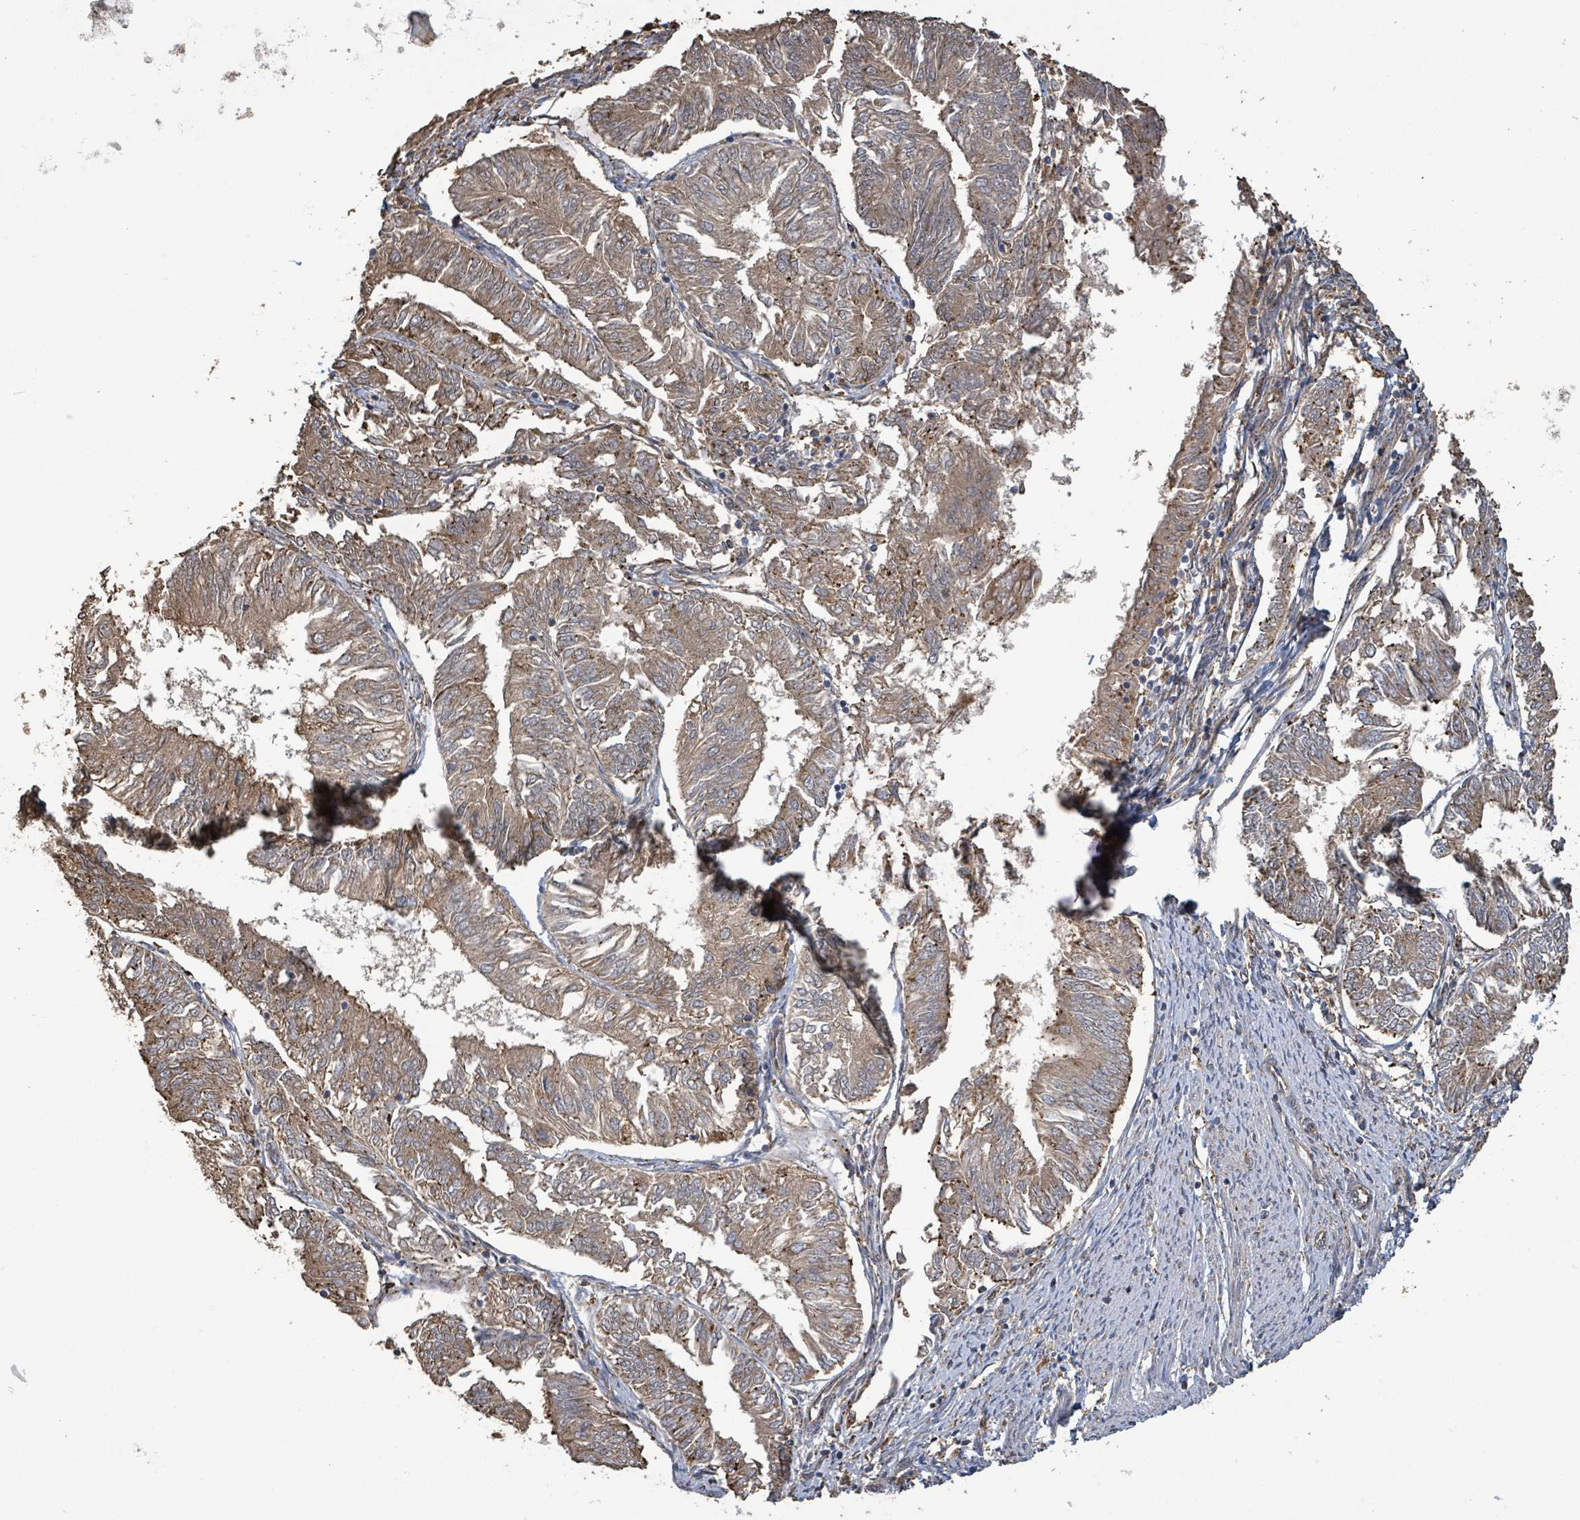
{"staining": {"intensity": "moderate", "quantity": ">75%", "location": "cytoplasmic/membranous"}, "tissue": "endometrial cancer", "cell_type": "Tumor cells", "image_type": "cancer", "snomed": [{"axis": "morphology", "description": "Adenocarcinoma, NOS"}, {"axis": "topography", "description": "Endometrium"}], "caption": "Human adenocarcinoma (endometrial) stained for a protein (brown) exhibits moderate cytoplasmic/membranous positive positivity in about >75% of tumor cells.", "gene": "ARPIN", "patient": {"sex": "female", "age": 58}}